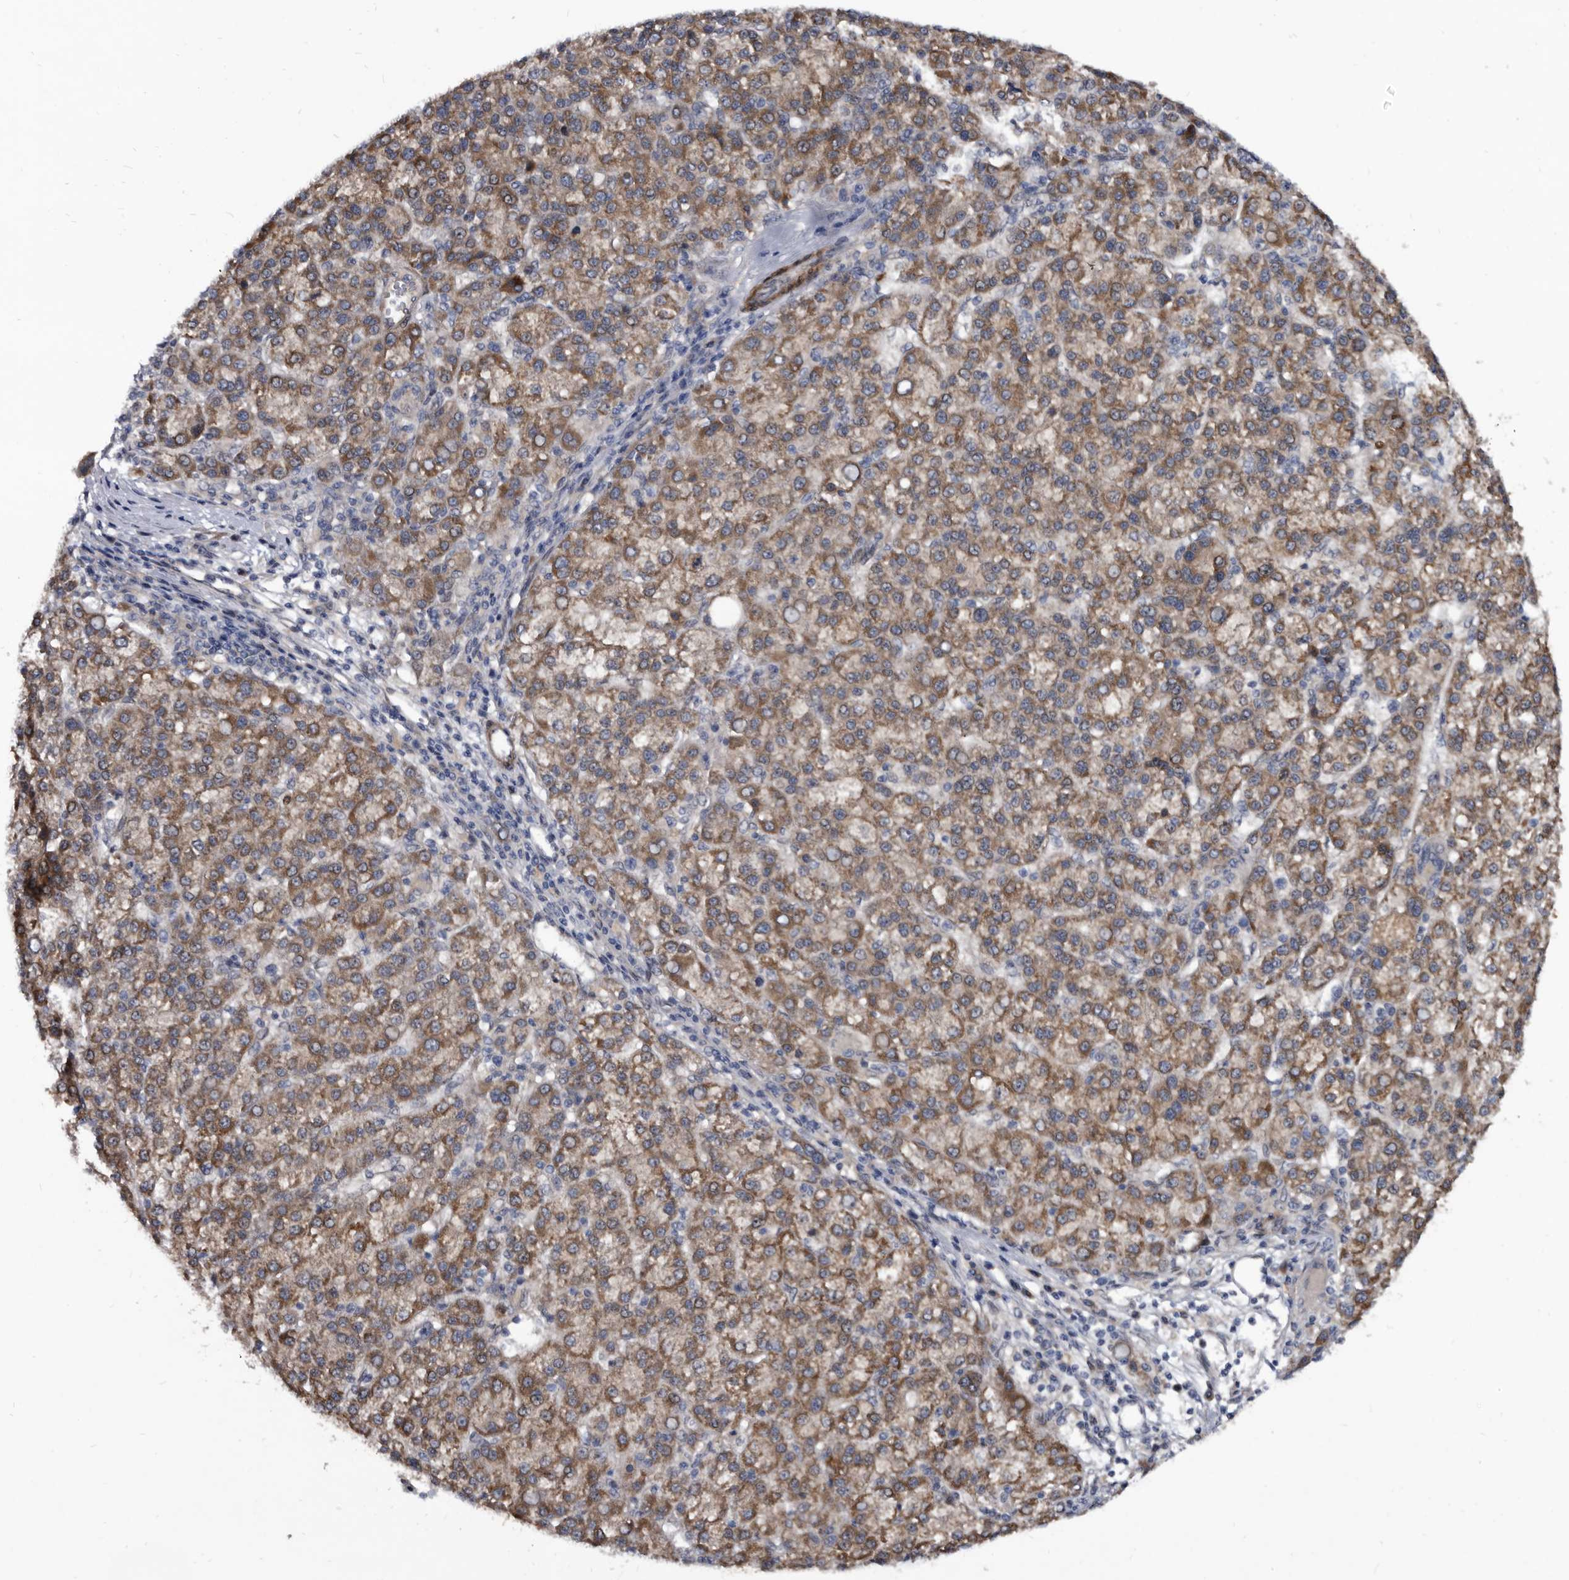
{"staining": {"intensity": "moderate", "quantity": ">75%", "location": "cytoplasmic/membranous"}, "tissue": "liver cancer", "cell_type": "Tumor cells", "image_type": "cancer", "snomed": [{"axis": "morphology", "description": "Carcinoma, Hepatocellular, NOS"}, {"axis": "topography", "description": "Liver"}], "caption": "Protein expression analysis of liver cancer displays moderate cytoplasmic/membranous positivity in approximately >75% of tumor cells. The protein is stained brown, and the nuclei are stained in blue (DAB (3,3'-diaminobenzidine) IHC with brightfield microscopy, high magnification).", "gene": "PROM1", "patient": {"sex": "female", "age": 58}}